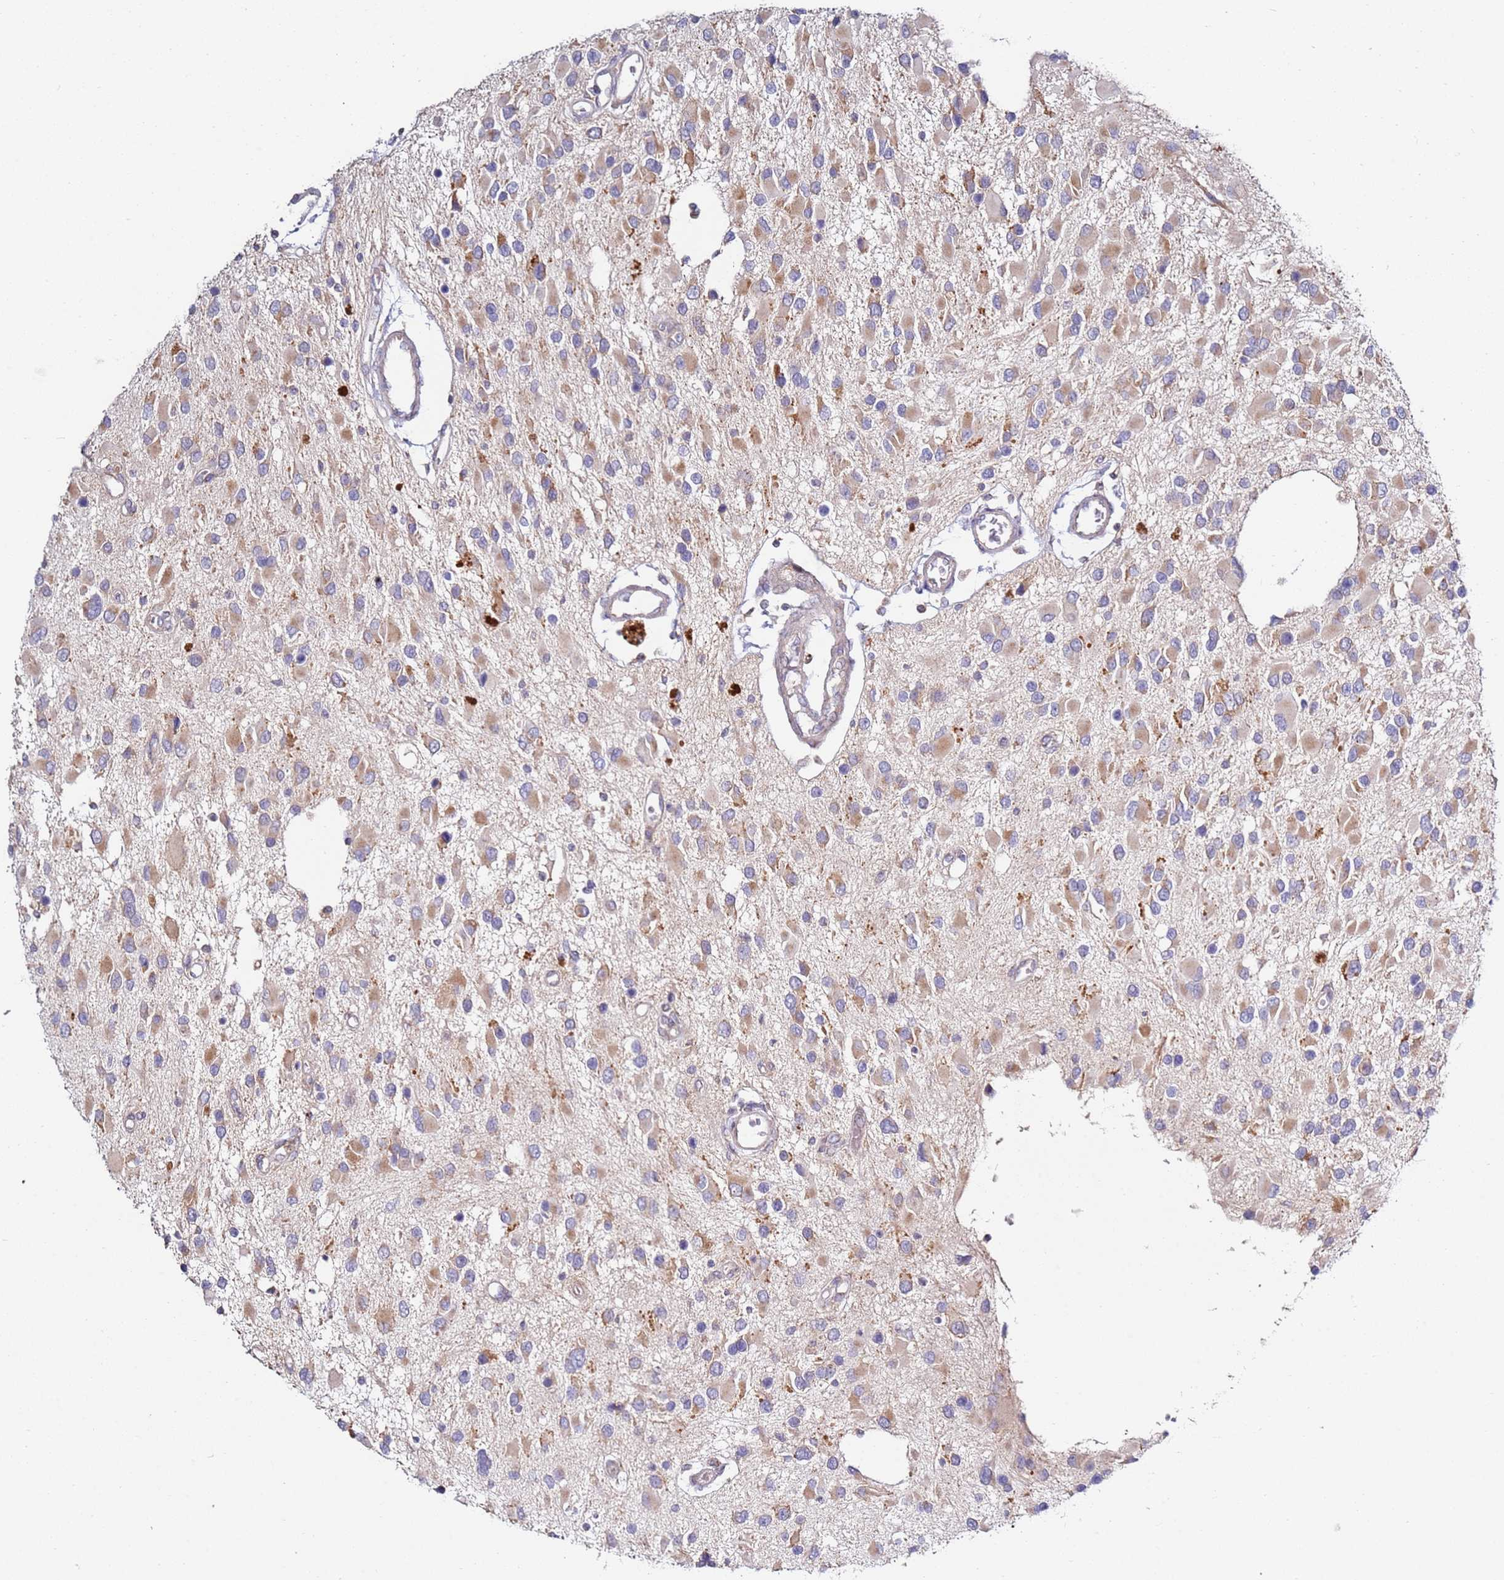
{"staining": {"intensity": "moderate", "quantity": ">75%", "location": "cytoplasmic/membranous"}, "tissue": "glioma", "cell_type": "Tumor cells", "image_type": "cancer", "snomed": [{"axis": "morphology", "description": "Glioma, malignant, High grade"}, {"axis": "topography", "description": "Brain"}], "caption": "Protein staining by IHC reveals moderate cytoplasmic/membranous expression in approximately >75% of tumor cells in glioma.", "gene": "CNOT9", "patient": {"sex": "male", "age": 53}}